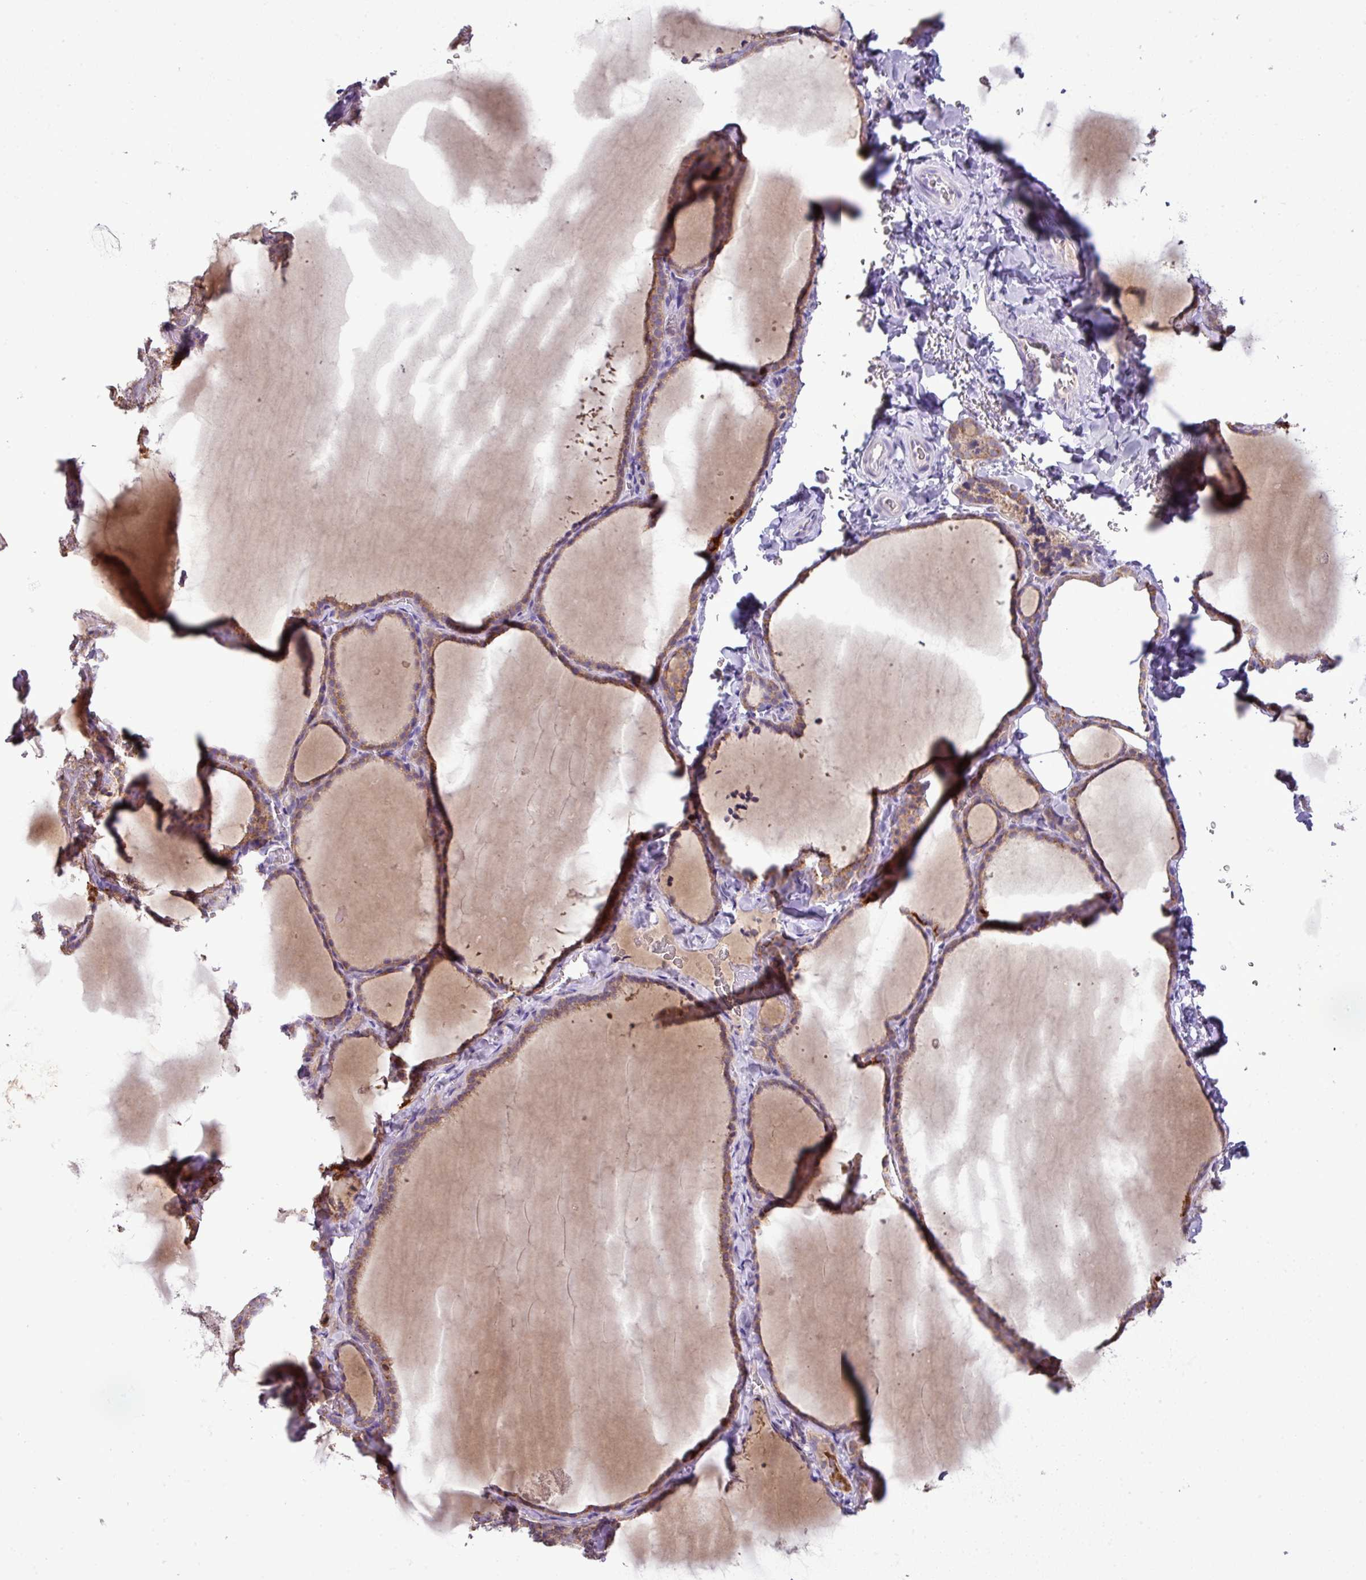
{"staining": {"intensity": "moderate", "quantity": "25%-75%", "location": "cytoplasmic/membranous"}, "tissue": "thyroid gland", "cell_type": "Glandular cells", "image_type": "normal", "snomed": [{"axis": "morphology", "description": "Normal tissue, NOS"}, {"axis": "topography", "description": "Thyroid gland"}], "caption": "Thyroid gland stained with DAB (3,3'-diaminobenzidine) IHC reveals medium levels of moderate cytoplasmic/membranous staining in about 25%-75% of glandular cells.", "gene": "TRAPPC1", "patient": {"sex": "female", "age": 22}}